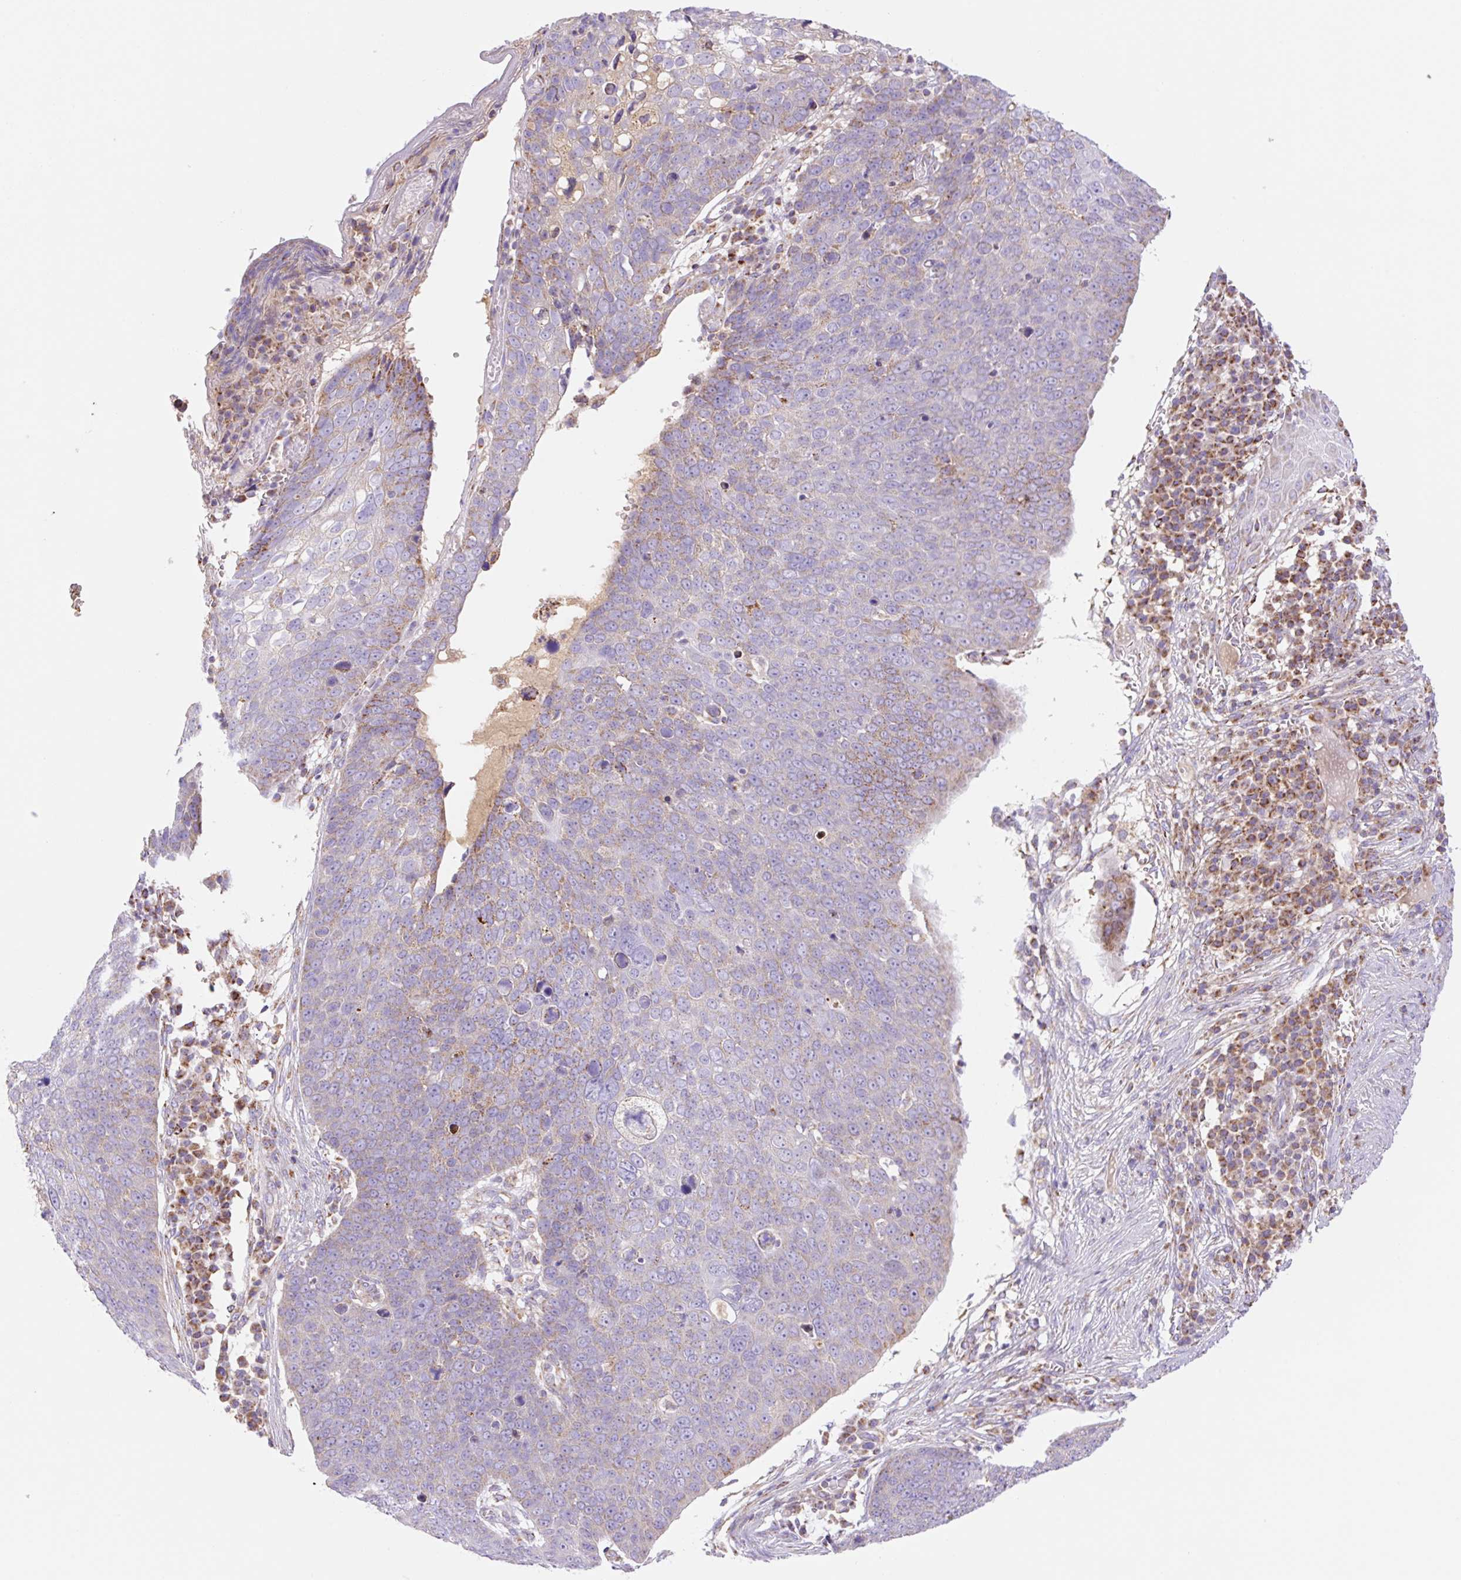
{"staining": {"intensity": "weak", "quantity": "25%-75%", "location": "cytoplasmic/membranous"}, "tissue": "skin cancer", "cell_type": "Tumor cells", "image_type": "cancer", "snomed": [{"axis": "morphology", "description": "Squamous cell carcinoma, NOS"}, {"axis": "topography", "description": "Skin"}], "caption": "Squamous cell carcinoma (skin) stained with immunohistochemistry (IHC) reveals weak cytoplasmic/membranous staining in about 25%-75% of tumor cells.", "gene": "ETNK2", "patient": {"sex": "male", "age": 71}}